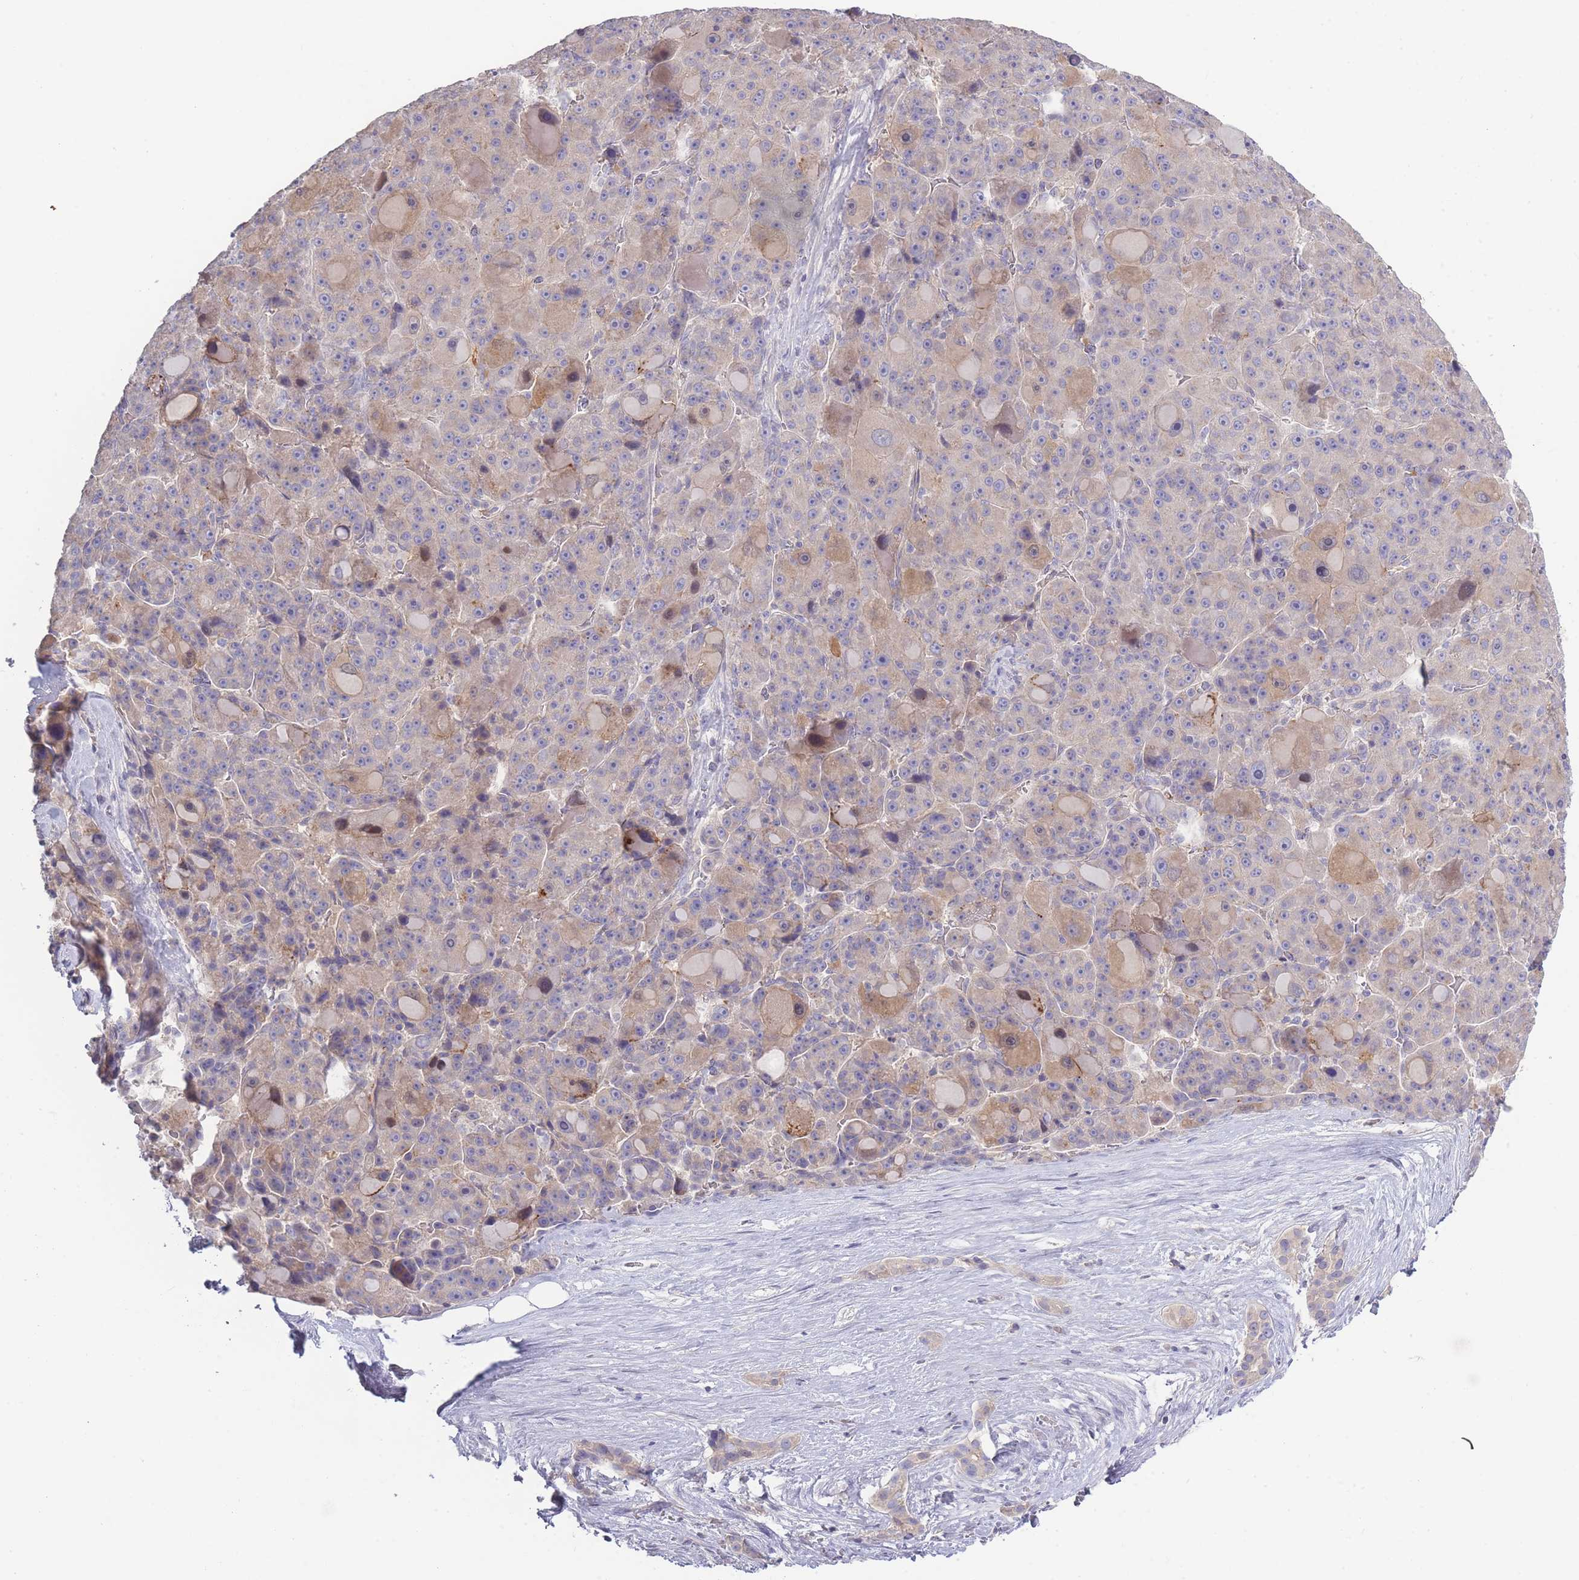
{"staining": {"intensity": "weak", "quantity": "25%-75%", "location": "cytoplasmic/membranous"}, "tissue": "liver cancer", "cell_type": "Tumor cells", "image_type": "cancer", "snomed": [{"axis": "morphology", "description": "Carcinoma, Hepatocellular, NOS"}, {"axis": "topography", "description": "Liver"}], "caption": "Hepatocellular carcinoma (liver) stained with immunohistochemistry exhibits weak cytoplasmic/membranous positivity in approximately 25%-75% of tumor cells.", "gene": "SPHKAP", "patient": {"sex": "male", "age": 76}}